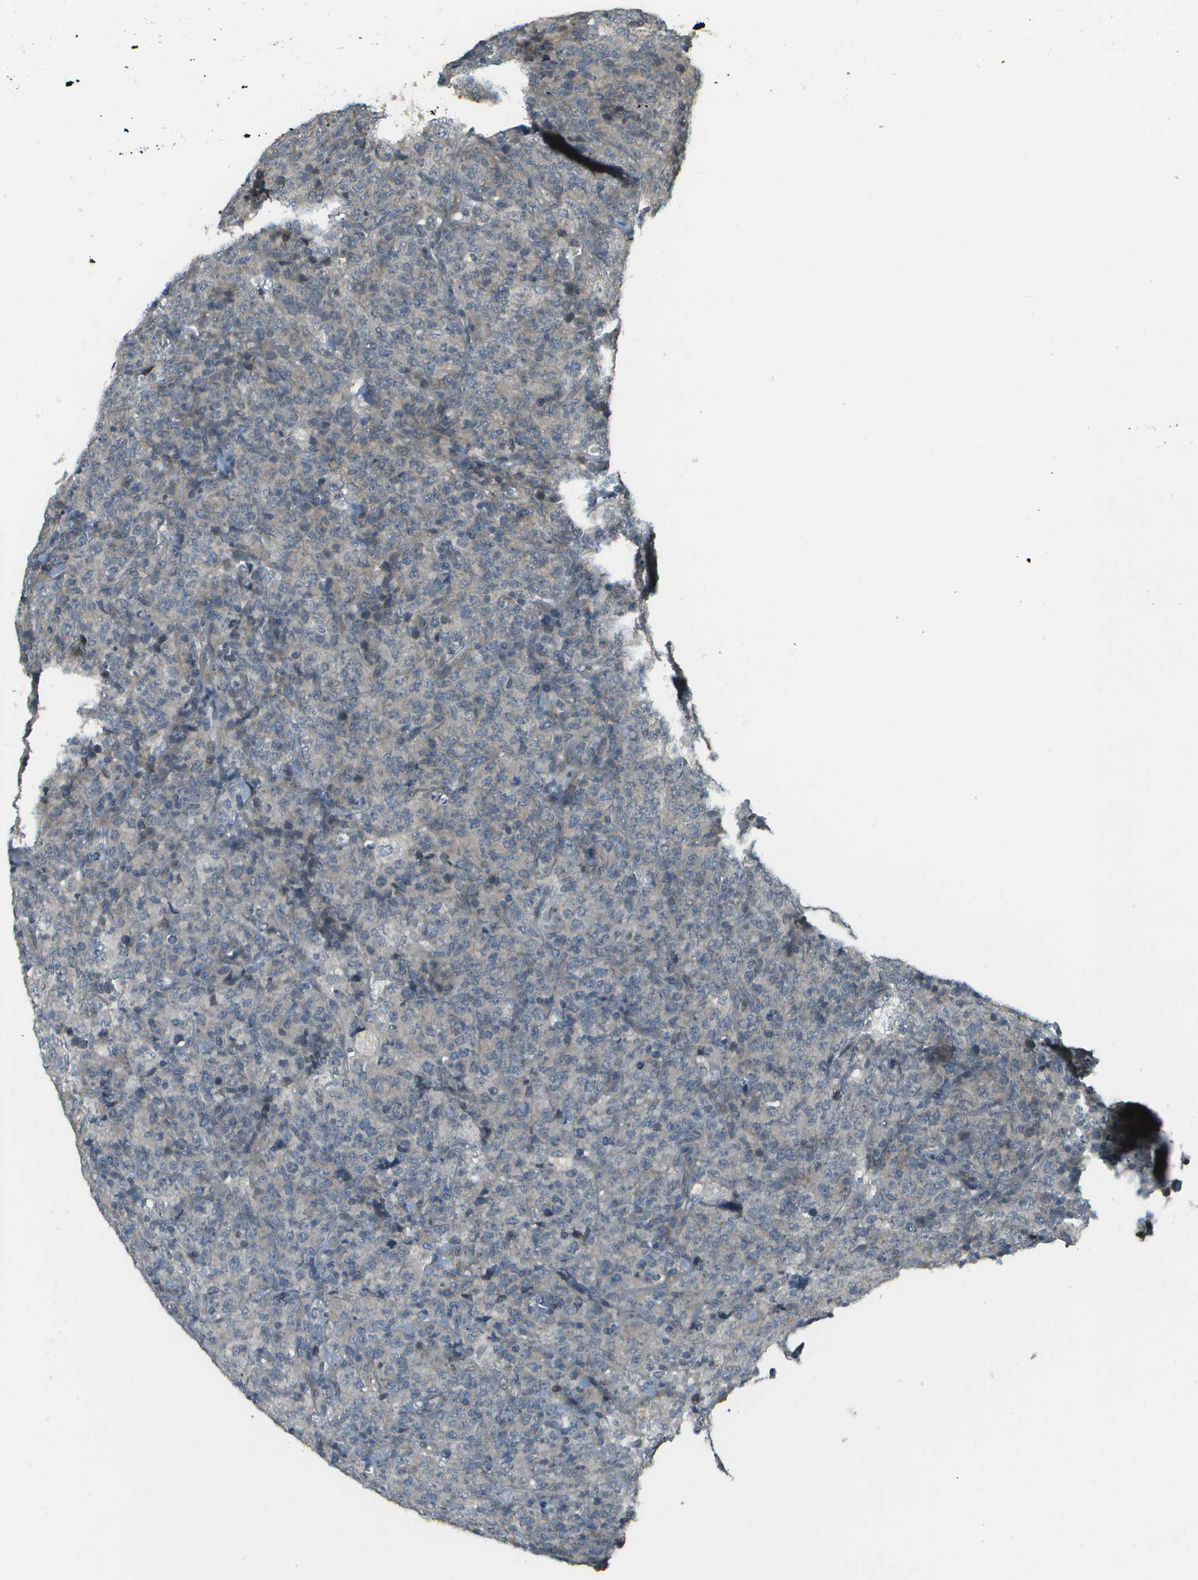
{"staining": {"intensity": "negative", "quantity": "none", "location": "none"}, "tissue": "lymphoma", "cell_type": "Tumor cells", "image_type": "cancer", "snomed": [{"axis": "morphology", "description": "Malignant lymphoma, non-Hodgkin's type, High grade"}, {"axis": "topography", "description": "Tonsil"}], "caption": "IHC photomicrograph of neoplastic tissue: lymphoma stained with DAB (3,3'-diaminobenzidine) displays no significant protein positivity in tumor cells.", "gene": "WNK2", "patient": {"sex": "female", "age": 36}}